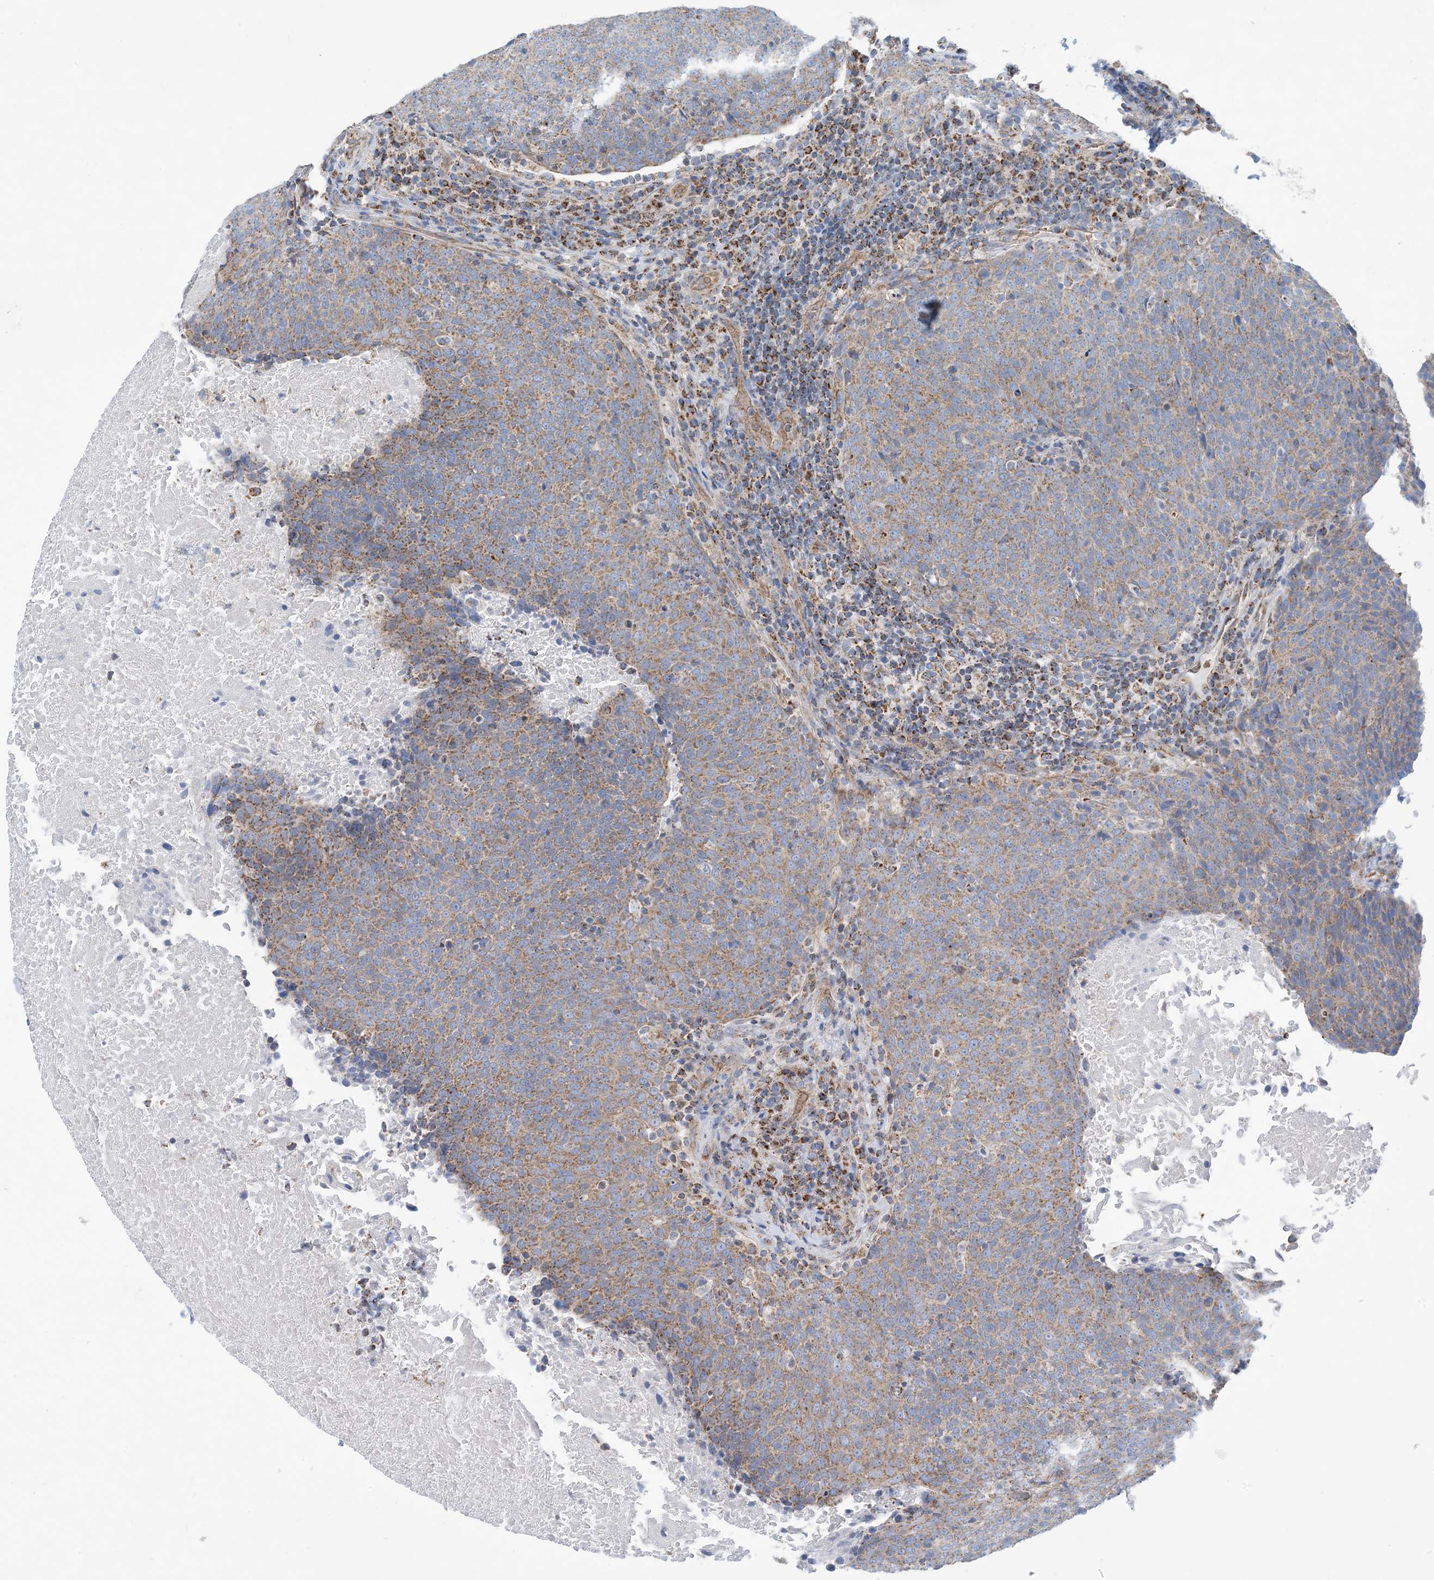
{"staining": {"intensity": "moderate", "quantity": ">75%", "location": "cytoplasmic/membranous"}, "tissue": "head and neck cancer", "cell_type": "Tumor cells", "image_type": "cancer", "snomed": [{"axis": "morphology", "description": "Squamous cell carcinoma, NOS"}, {"axis": "morphology", "description": "Squamous cell carcinoma, metastatic, NOS"}, {"axis": "topography", "description": "Lymph node"}, {"axis": "topography", "description": "Head-Neck"}], "caption": "Protein expression analysis of head and neck cancer (metastatic squamous cell carcinoma) reveals moderate cytoplasmic/membranous expression in approximately >75% of tumor cells.", "gene": "PHOSPHO2", "patient": {"sex": "male", "age": 62}}